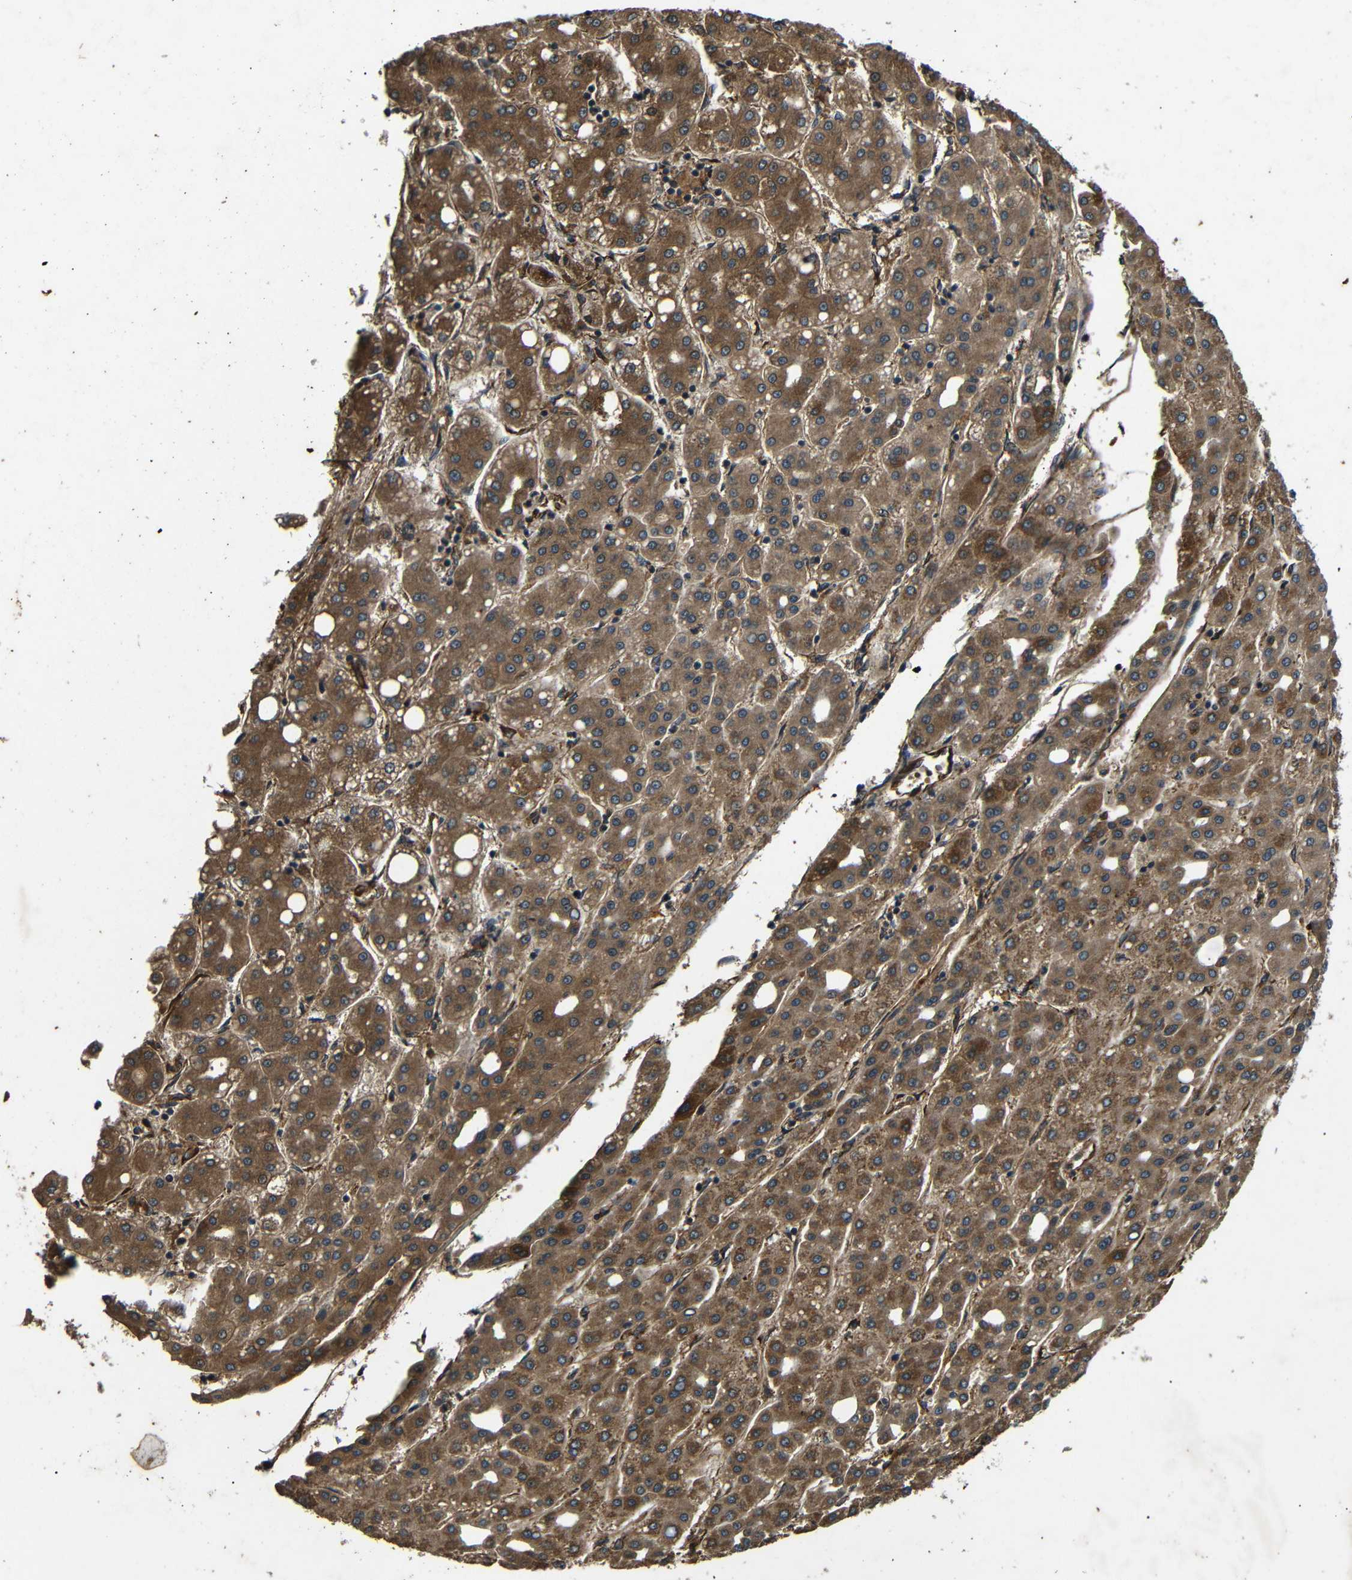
{"staining": {"intensity": "moderate", "quantity": ">75%", "location": "cytoplasmic/membranous"}, "tissue": "liver cancer", "cell_type": "Tumor cells", "image_type": "cancer", "snomed": [{"axis": "morphology", "description": "Carcinoma, Hepatocellular, NOS"}, {"axis": "topography", "description": "Liver"}], "caption": "Tumor cells reveal medium levels of moderate cytoplasmic/membranous positivity in approximately >75% of cells in human liver cancer. (DAB (3,3'-diaminobenzidine) = brown stain, brightfield microscopy at high magnification).", "gene": "TRPC1", "patient": {"sex": "male", "age": 65}}